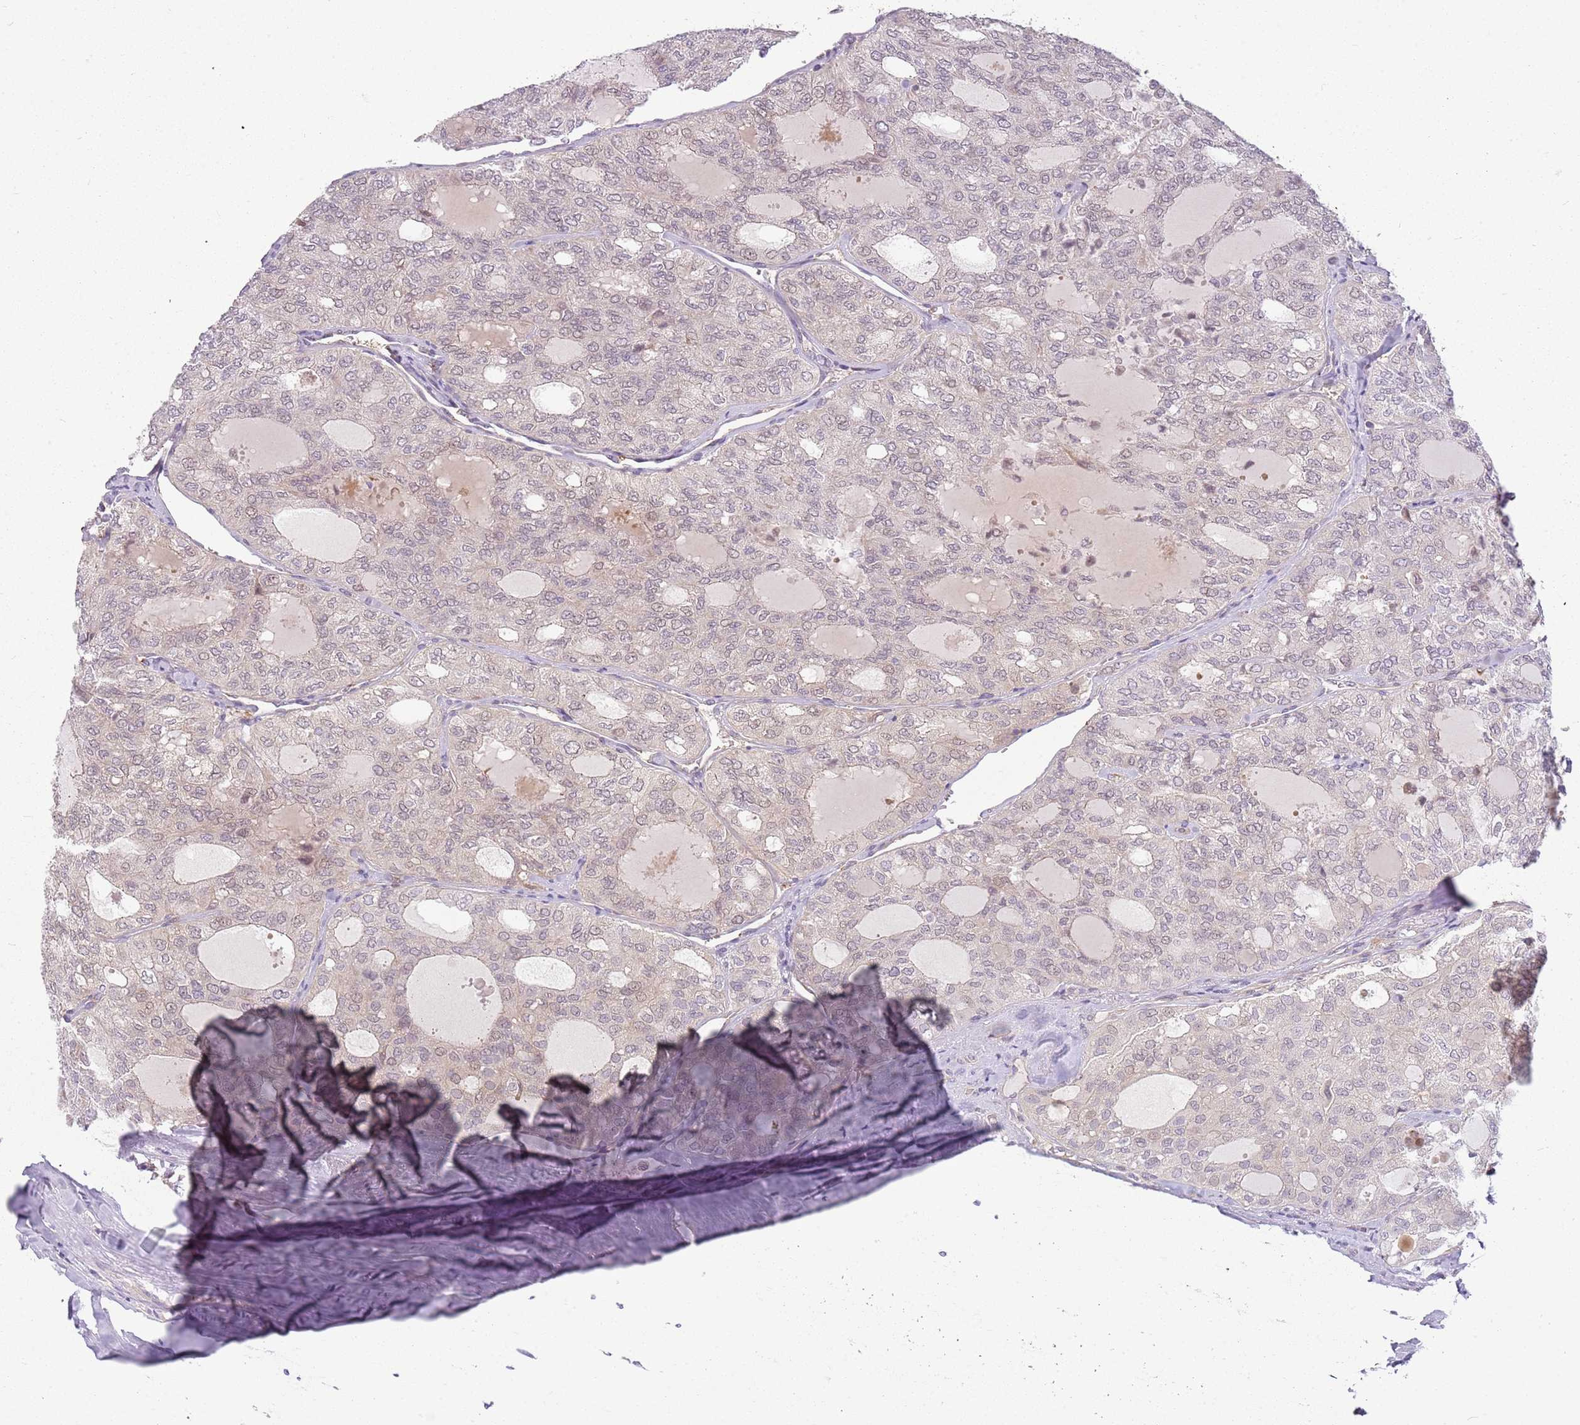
{"staining": {"intensity": "negative", "quantity": "none", "location": "none"}, "tissue": "thyroid cancer", "cell_type": "Tumor cells", "image_type": "cancer", "snomed": [{"axis": "morphology", "description": "Follicular adenoma carcinoma, NOS"}, {"axis": "topography", "description": "Thyroid gland"}], "caption": "The photomicrograph demonstrates no significant staining in tumor cells of thyroid cancer (follicular adenoma carcinoma).", "gene": "DEFB116", "patient": {"sex": "male", "age": 75}}